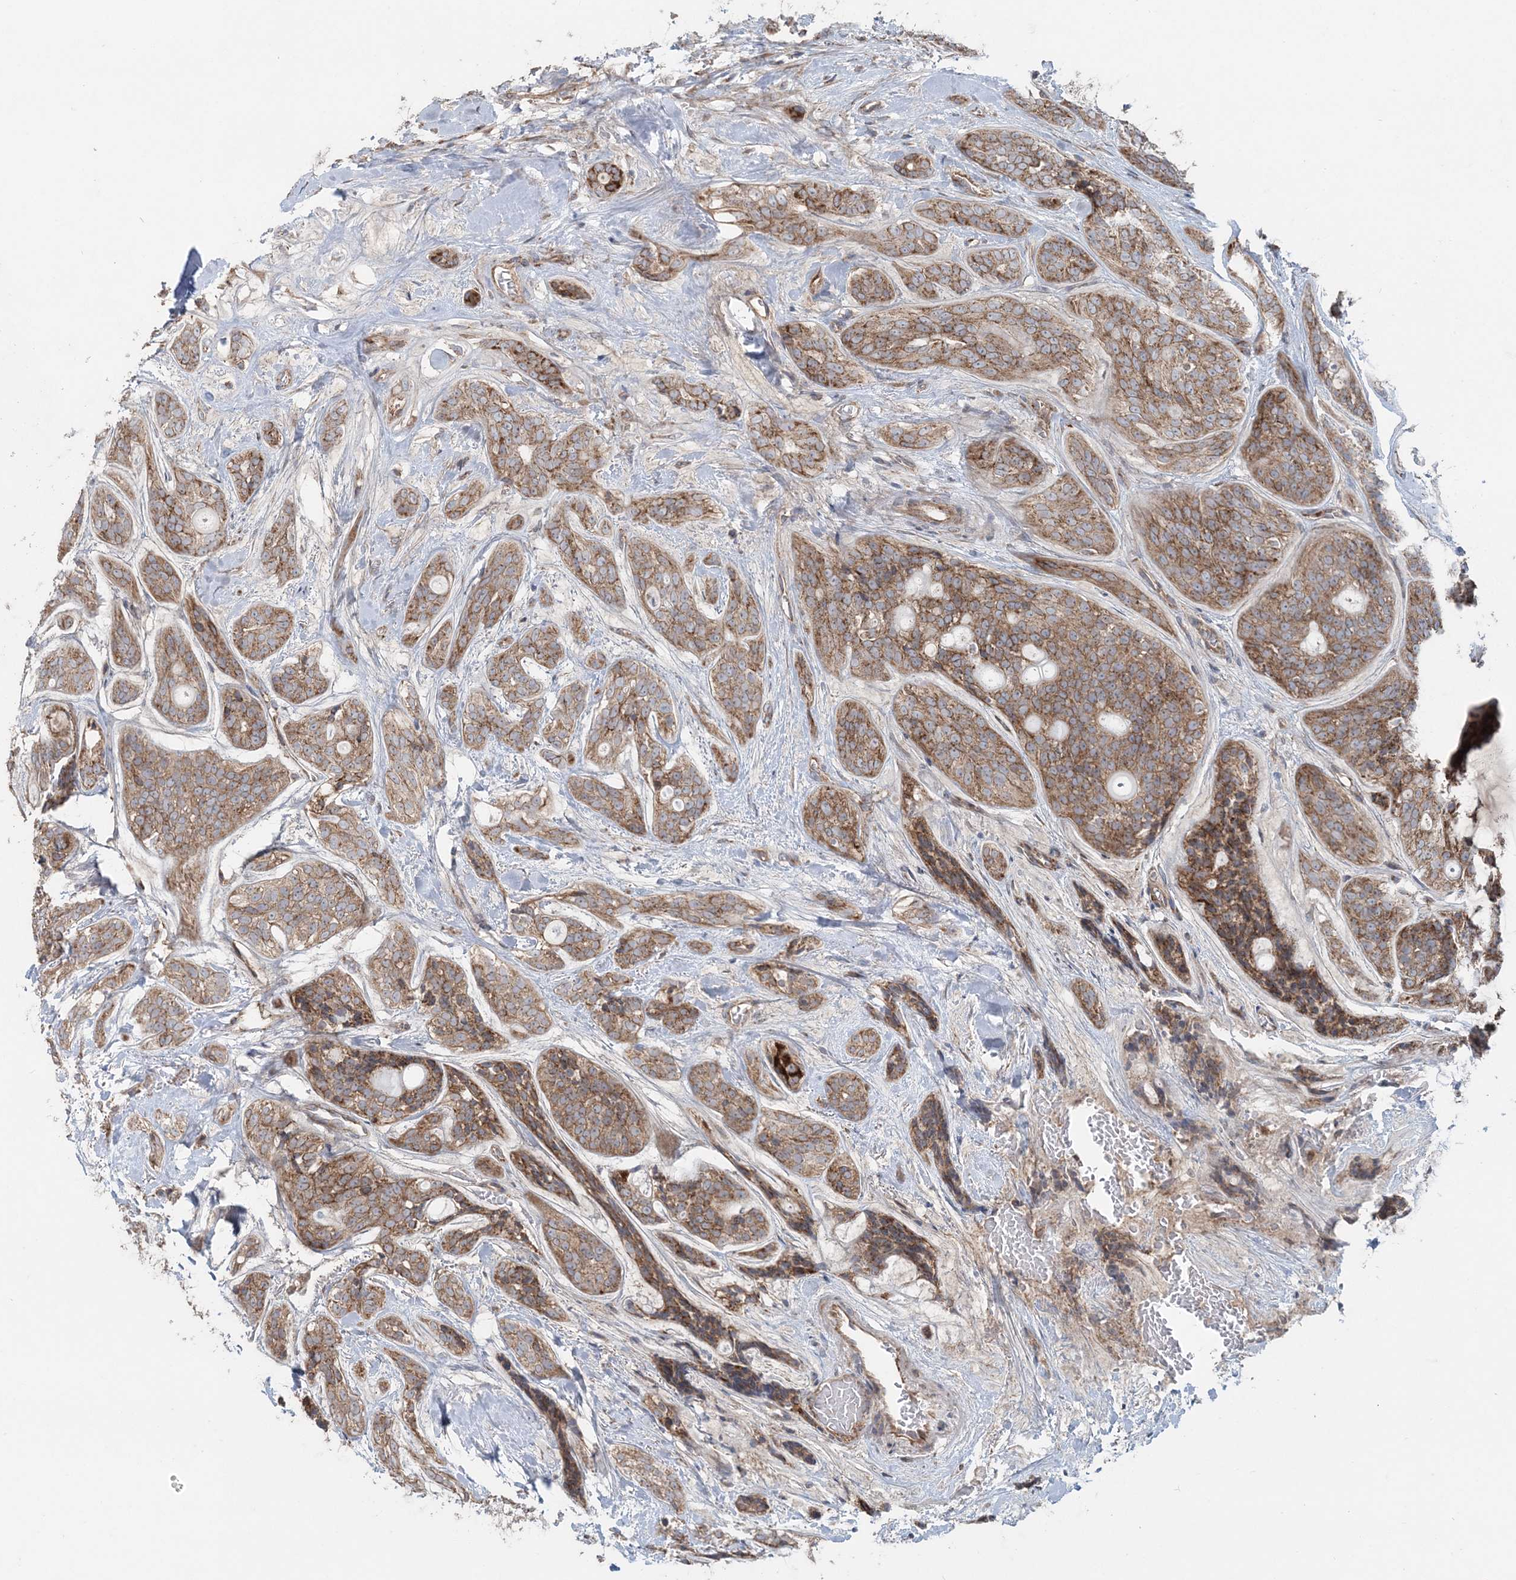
{"staining": {"intensity": "moderate", "quantity": ">75%", "location": "cytoplasmic/membranous"}, "tissue": "head and neck cancer", "cell_type": "Tumor cells", "image_type": "cancer", "snomed": [{"axis": "morphology", "description": "Adenocarcinoma, NOS"}, {"axis": "topography", "description": "Head-Neck"}], "caption": "Head and neck cancer stained for a protein displays moderate cytoplasmic/membranous positivity in tumor cells.", "gene": "LRPPRC", "patient": {"sex": "male", "age": 66}}